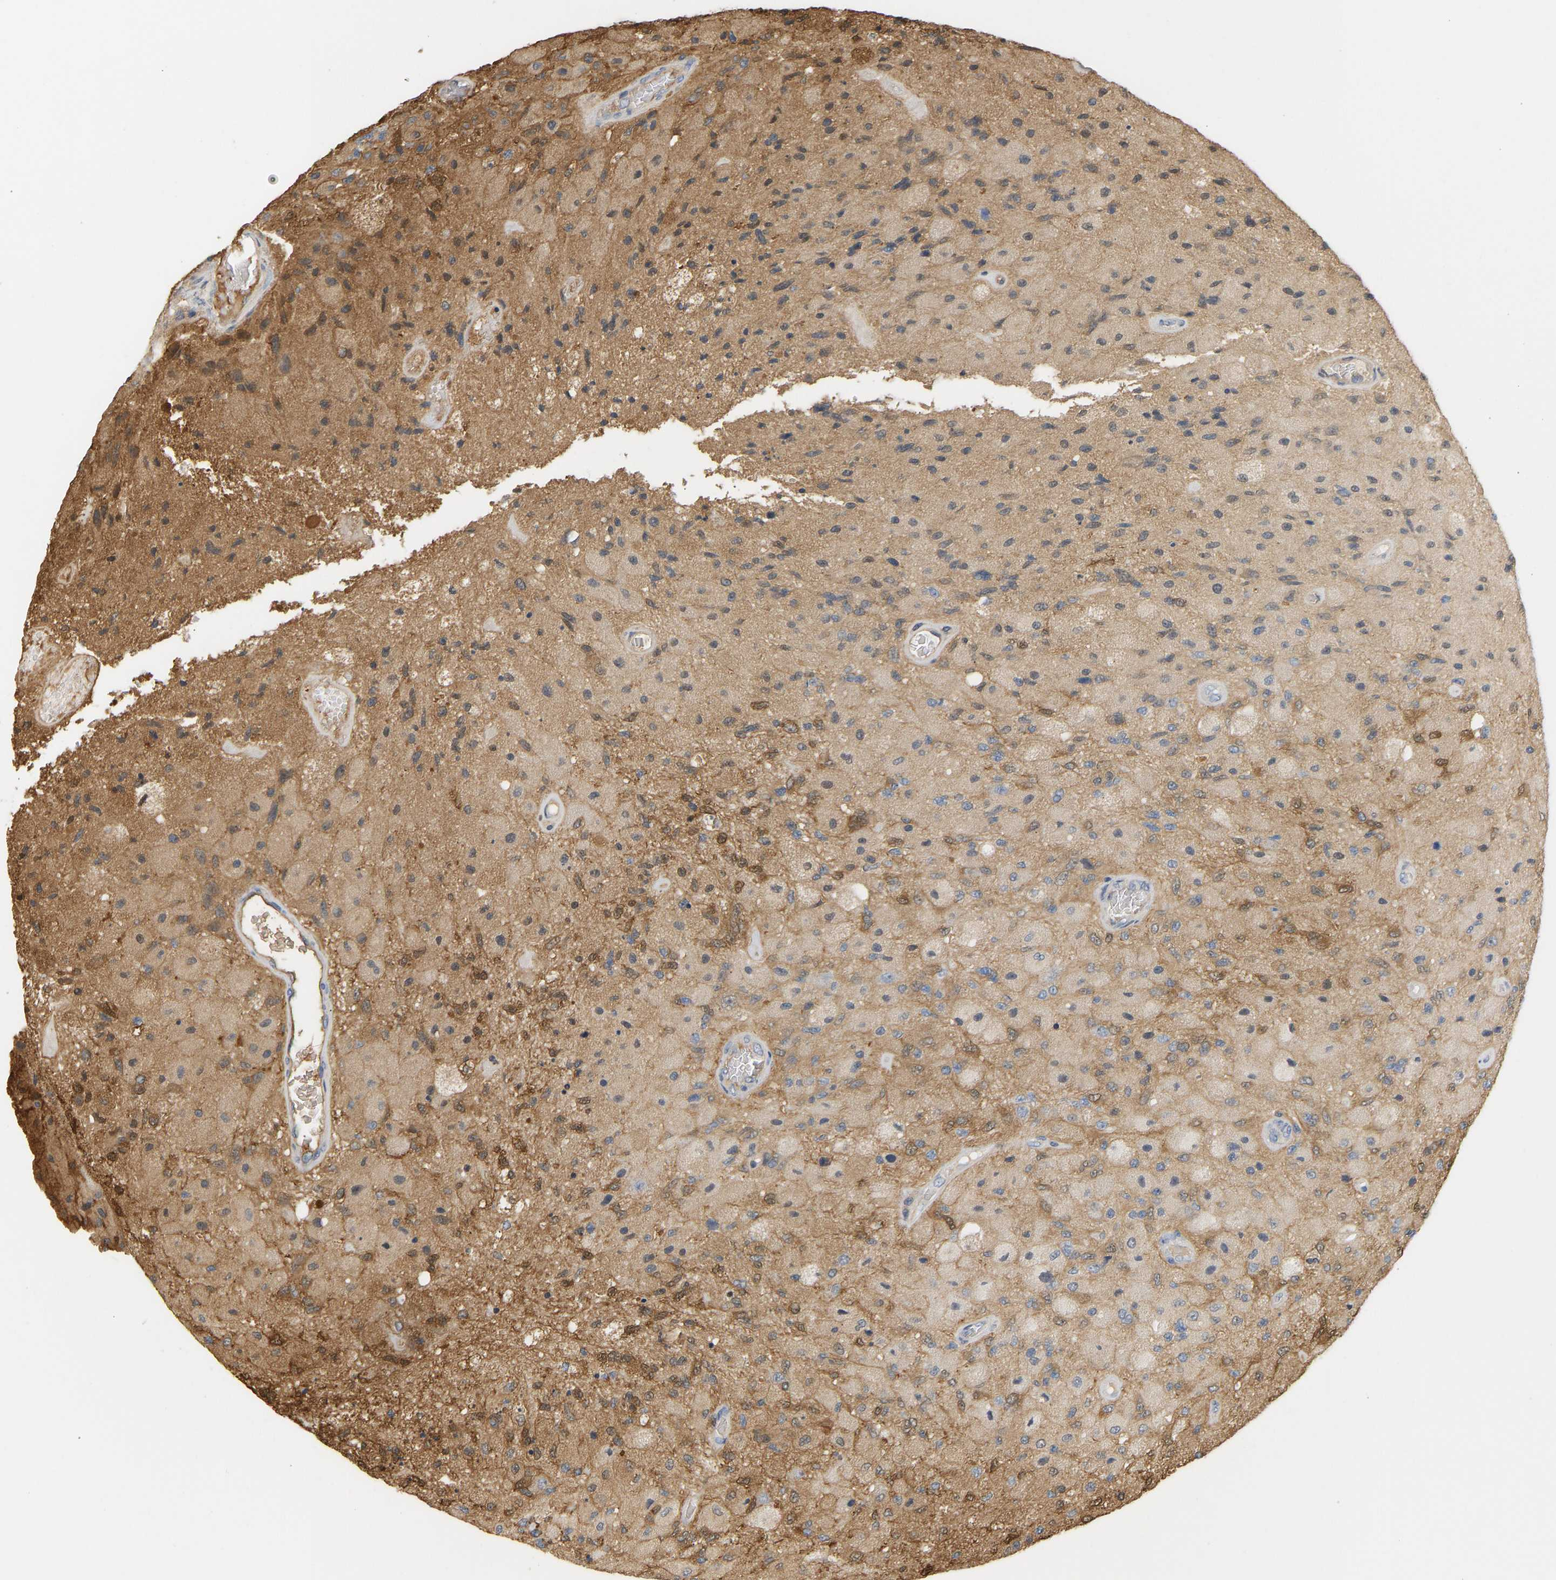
{"staining": {"intensity": "moderate", "quantity": "25%-75%", "location": "cytoplasmic/membranous"}, "tissue": "glioma", "cell_type": "Tumor cells", "image_type": "cancer", "snomed": [{"axis": "morphology", "description": "Normal tissue, NOS"}, {"axis": "morphology", "description": "Glioma, malignant, High grade"}, {"axis": "topography", "description": "Cerebral cortex"}], "caption": "A histopathology image of human glioma stained for a protein demonstrates moderate cytoplasmic/membranous brown staining in tumor cells. Nuclei are stained in blue.", "gene": "ENO1", "patient": {"sex": "male", "age": 77}}